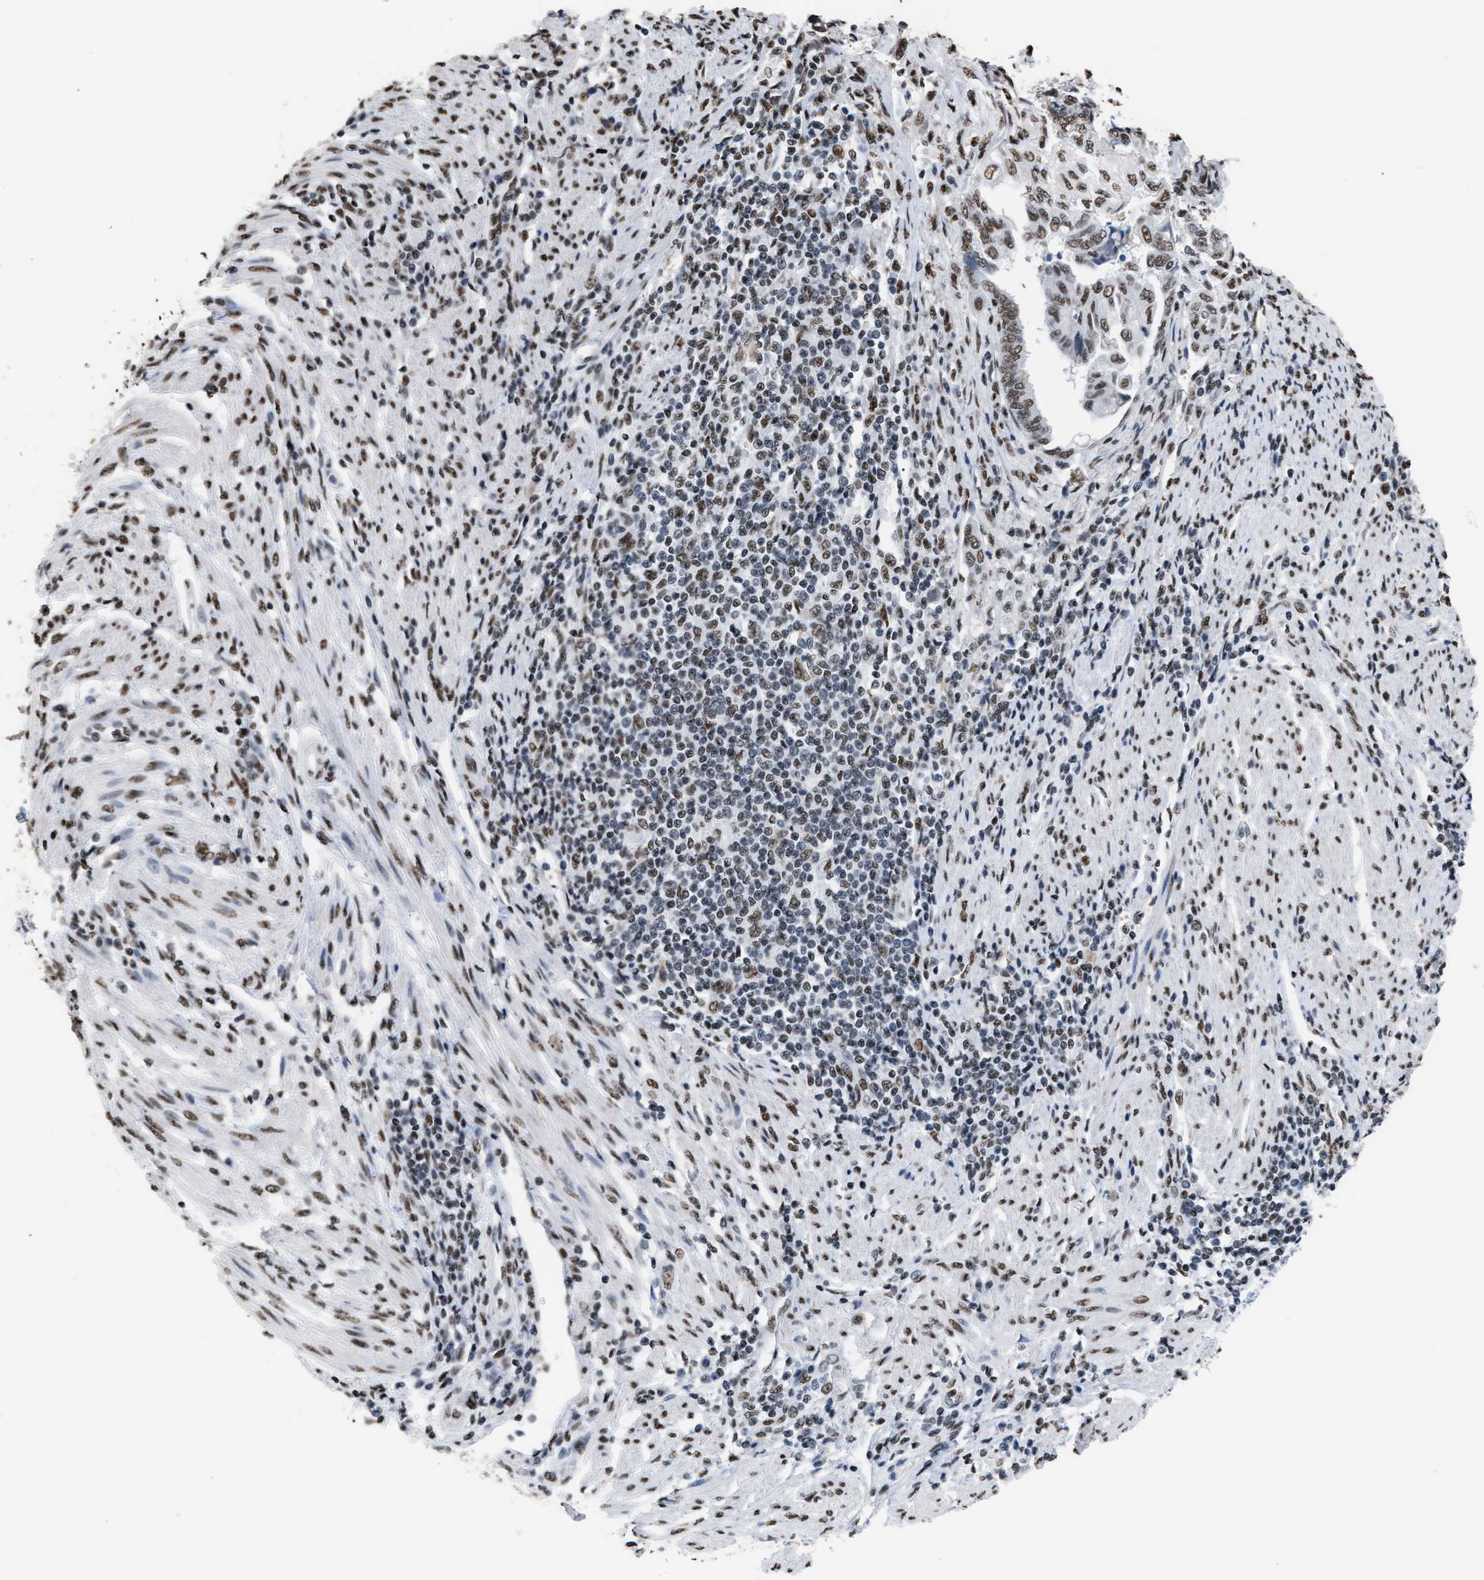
{"staining": {"intensity": "weak", "quantity": ">75%", "location": "nuclear"}, "tissue": "endometrial cancer", "cell_type": "Tumor cells", "image_type": "cancer", "snomed": [{"axis": "morphology", "description": "Adenocarcinoma, NOS"}, {"axis": "topography", "description": "Uterus"}, {"axis": "topography", "description": "Endometrium"}], "caption": "A low amount of weak nuclear staining is appreciated in about >75% of tumor cells in endometrial cancer (adenocarcinoma) tissue. Nuclei are stained in blue.", "gene": "CCAR2", "patient": {"sex": "female", "age": 70}}